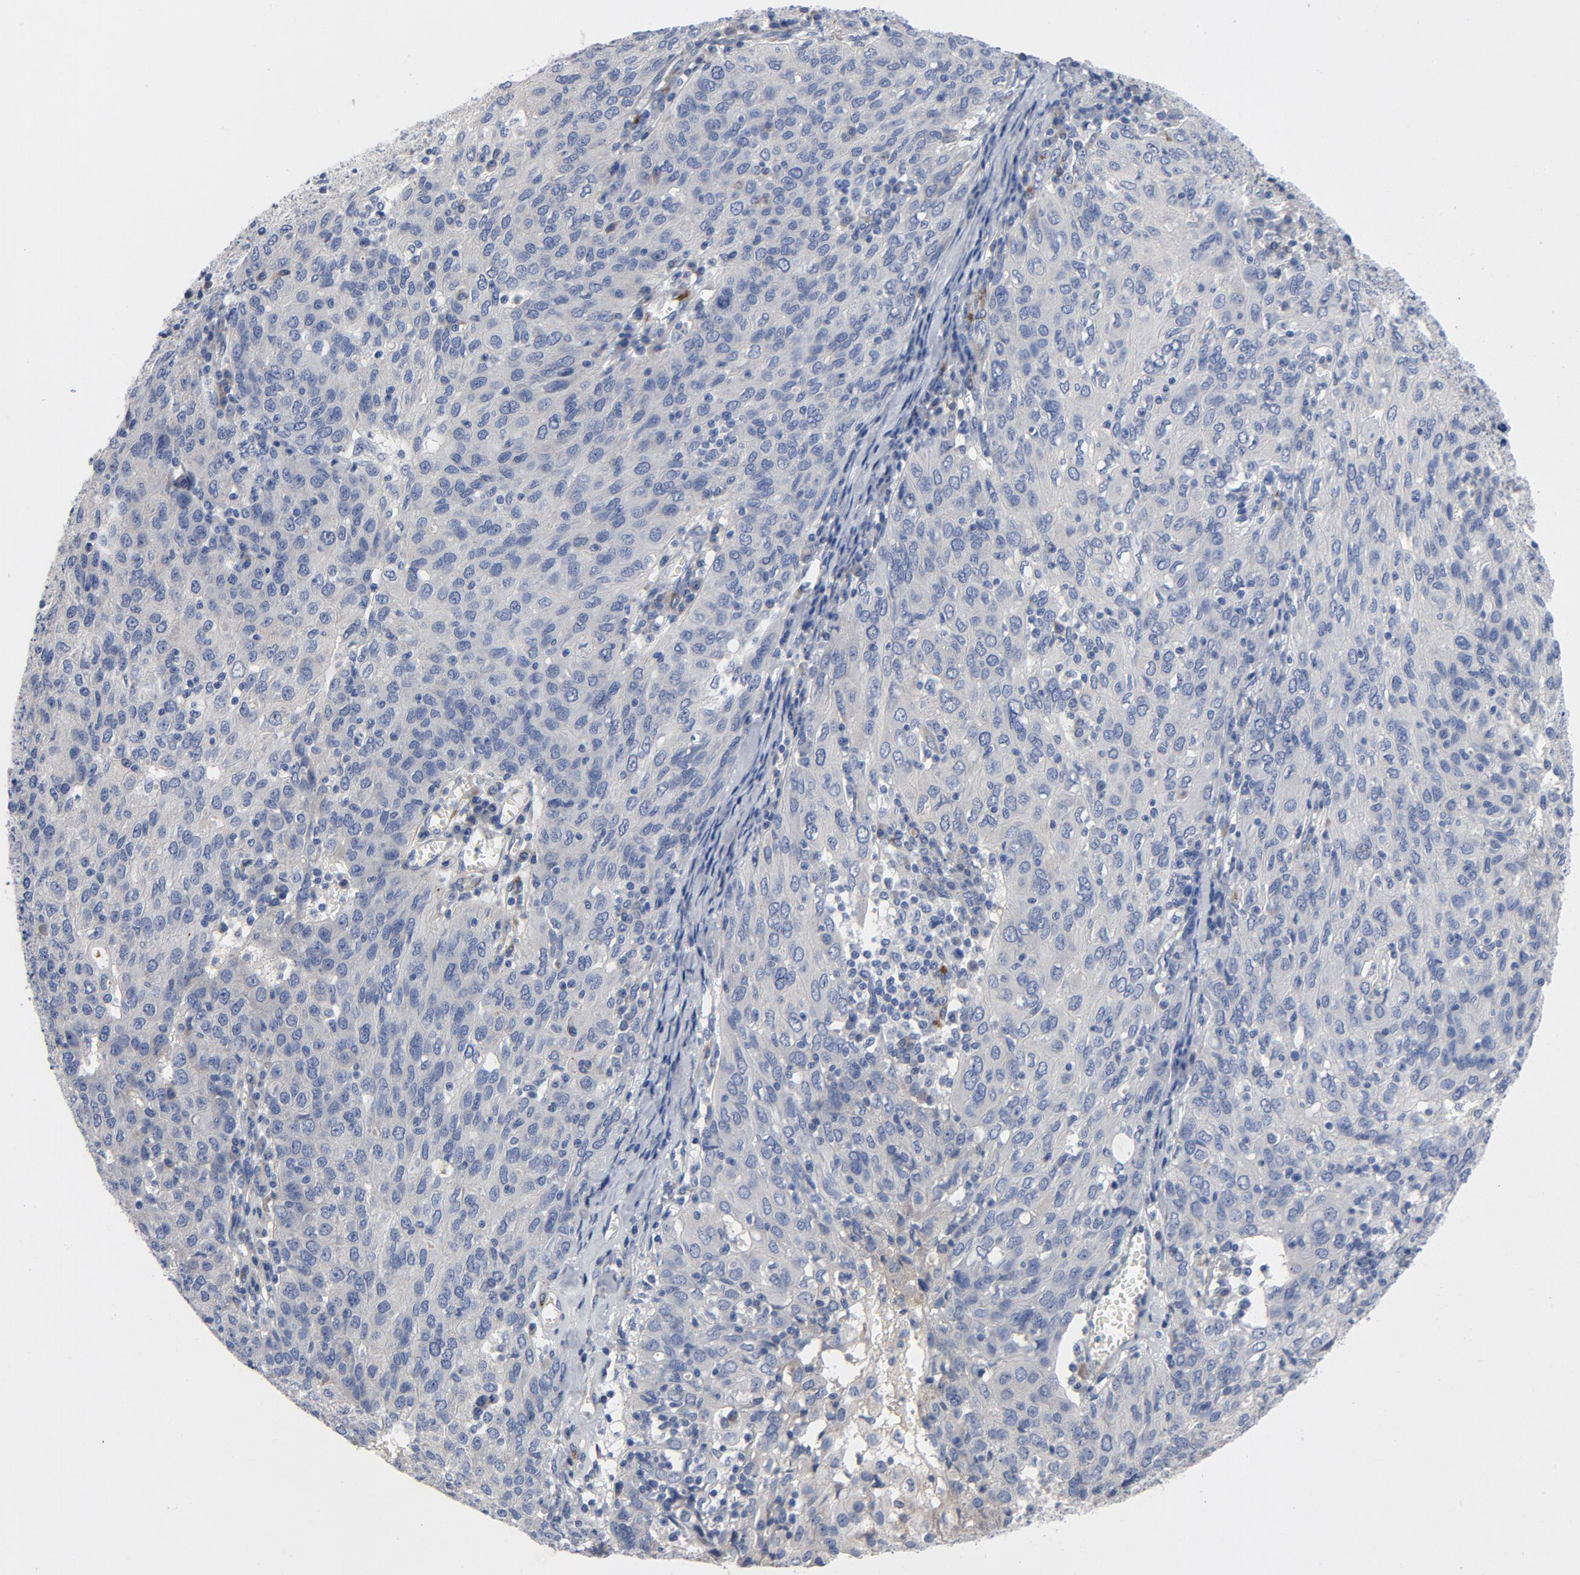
{"staining": {"intensity": "negative", "quantity": "none", "location": "none"}, "tissue": "ovarian cancer", "cell_type": "Tumor cells", "image_type": "cancer", "snomed": [{"axis": "morphology", "description": "Carcinoma, endometroid"}, {"axis": "topography", "description": "Ovary"}], "caption": "Immunohistochemistry micrograph of neoplastic tissue: ovarian cancer (endometroid carcinoma) stained with DAB exhibits no significant protein staining in tumor cells. (DAB IHC visualized using brightfield microscopy, high magnification).", "gene": "LAMC1", "patient": {"sex": "female", "age": 50}}